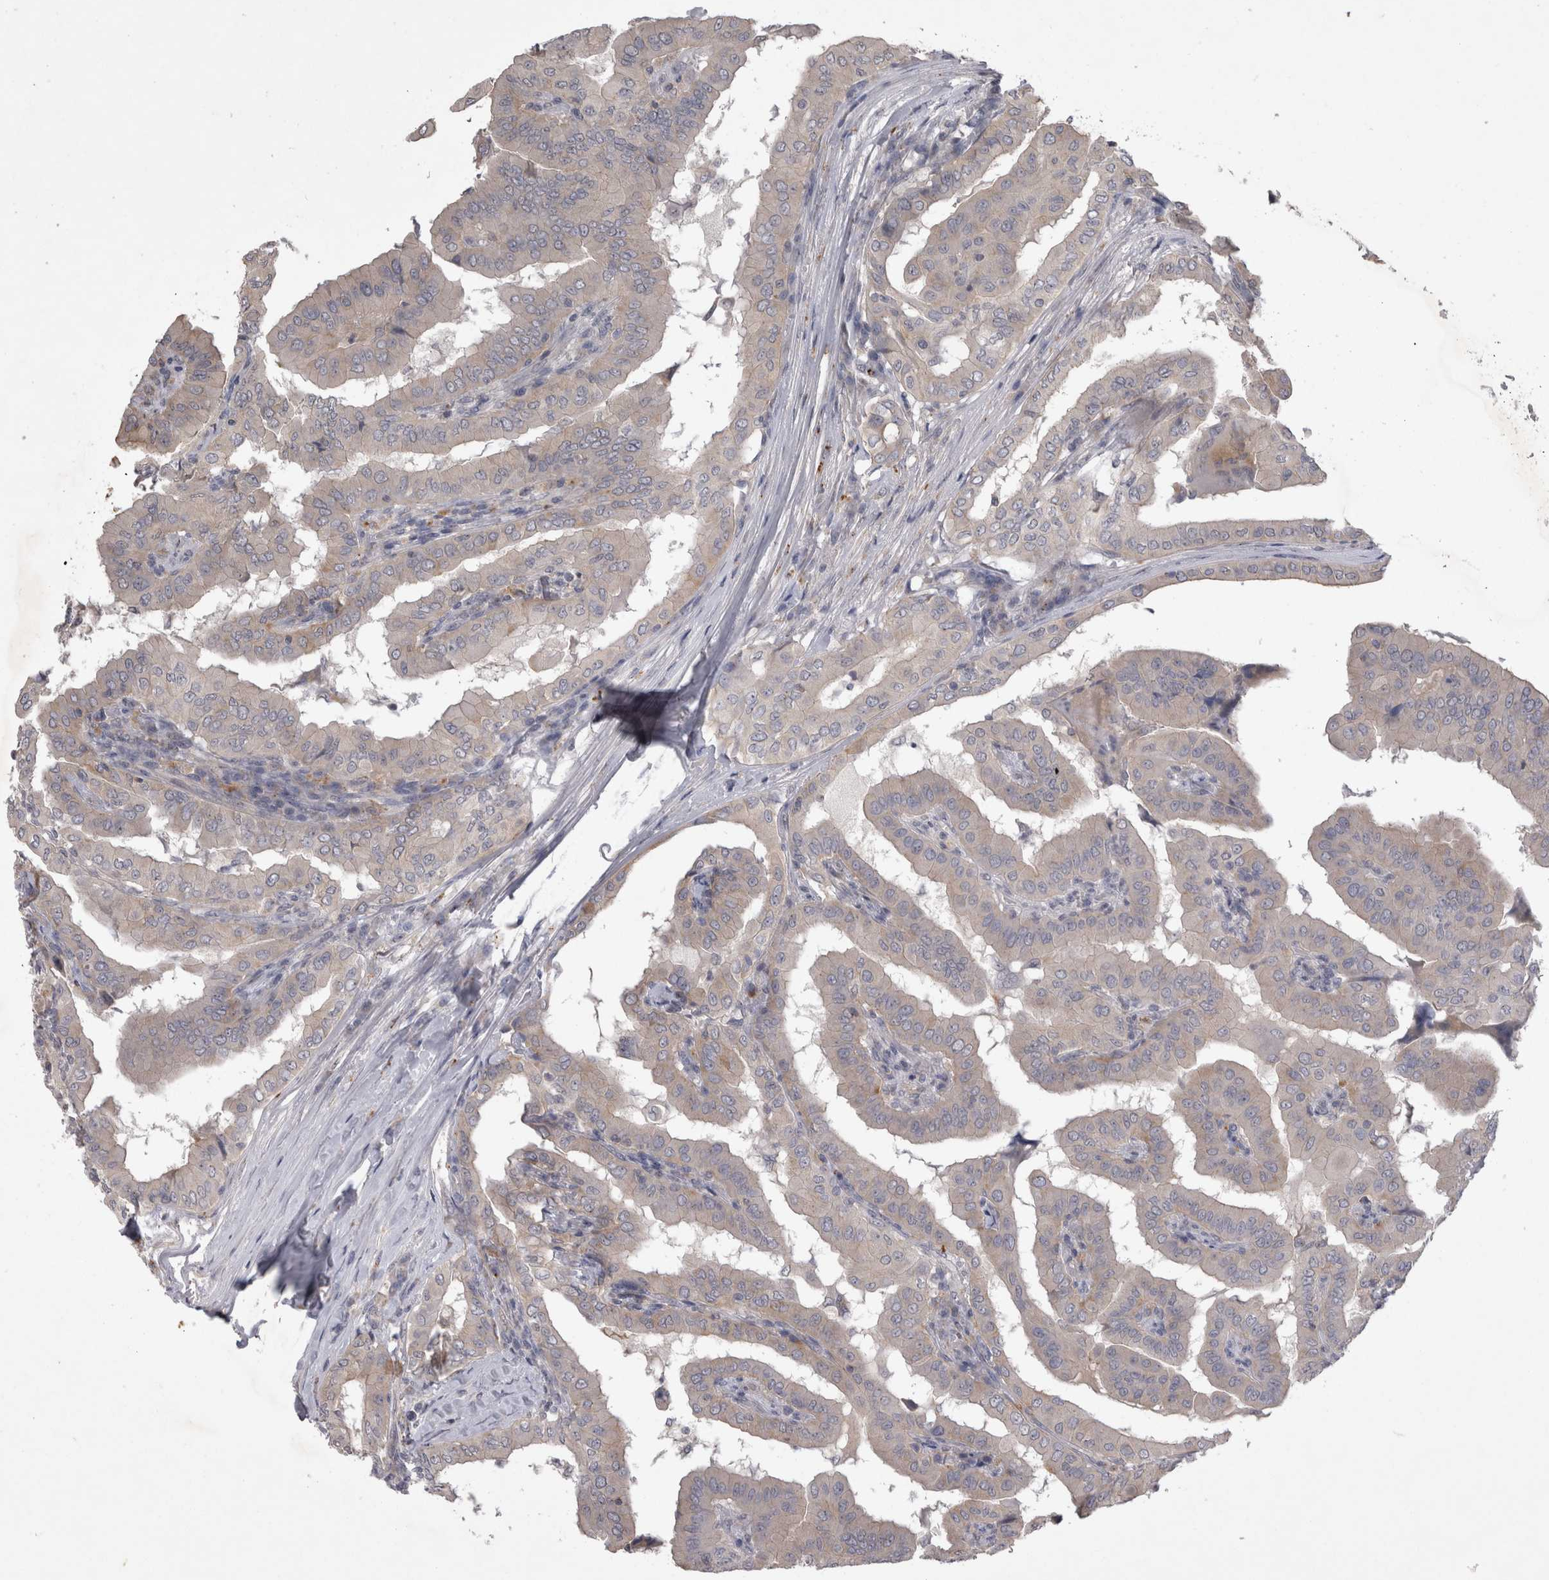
{"staining": {"intensity": "negative", "quantity": "none", "location": "none"}, "tissue": "thyroid cancer", "cell_type": "Tumor cells", "image_type": "cancer", "snomed": [{"axis": "morphology", "description": "Papillary adenocarcinoma, NOS"}, {"axis": "topography", "description": "Thyroid gland"}], "caption": "This is an immunohistochemistry micrograph of human thyroid cancer (papillary adenocarcinoma). There is no staining in tumor cells.", "gene": "CTBS", "patient": {"sex": "male", "age": 33}}